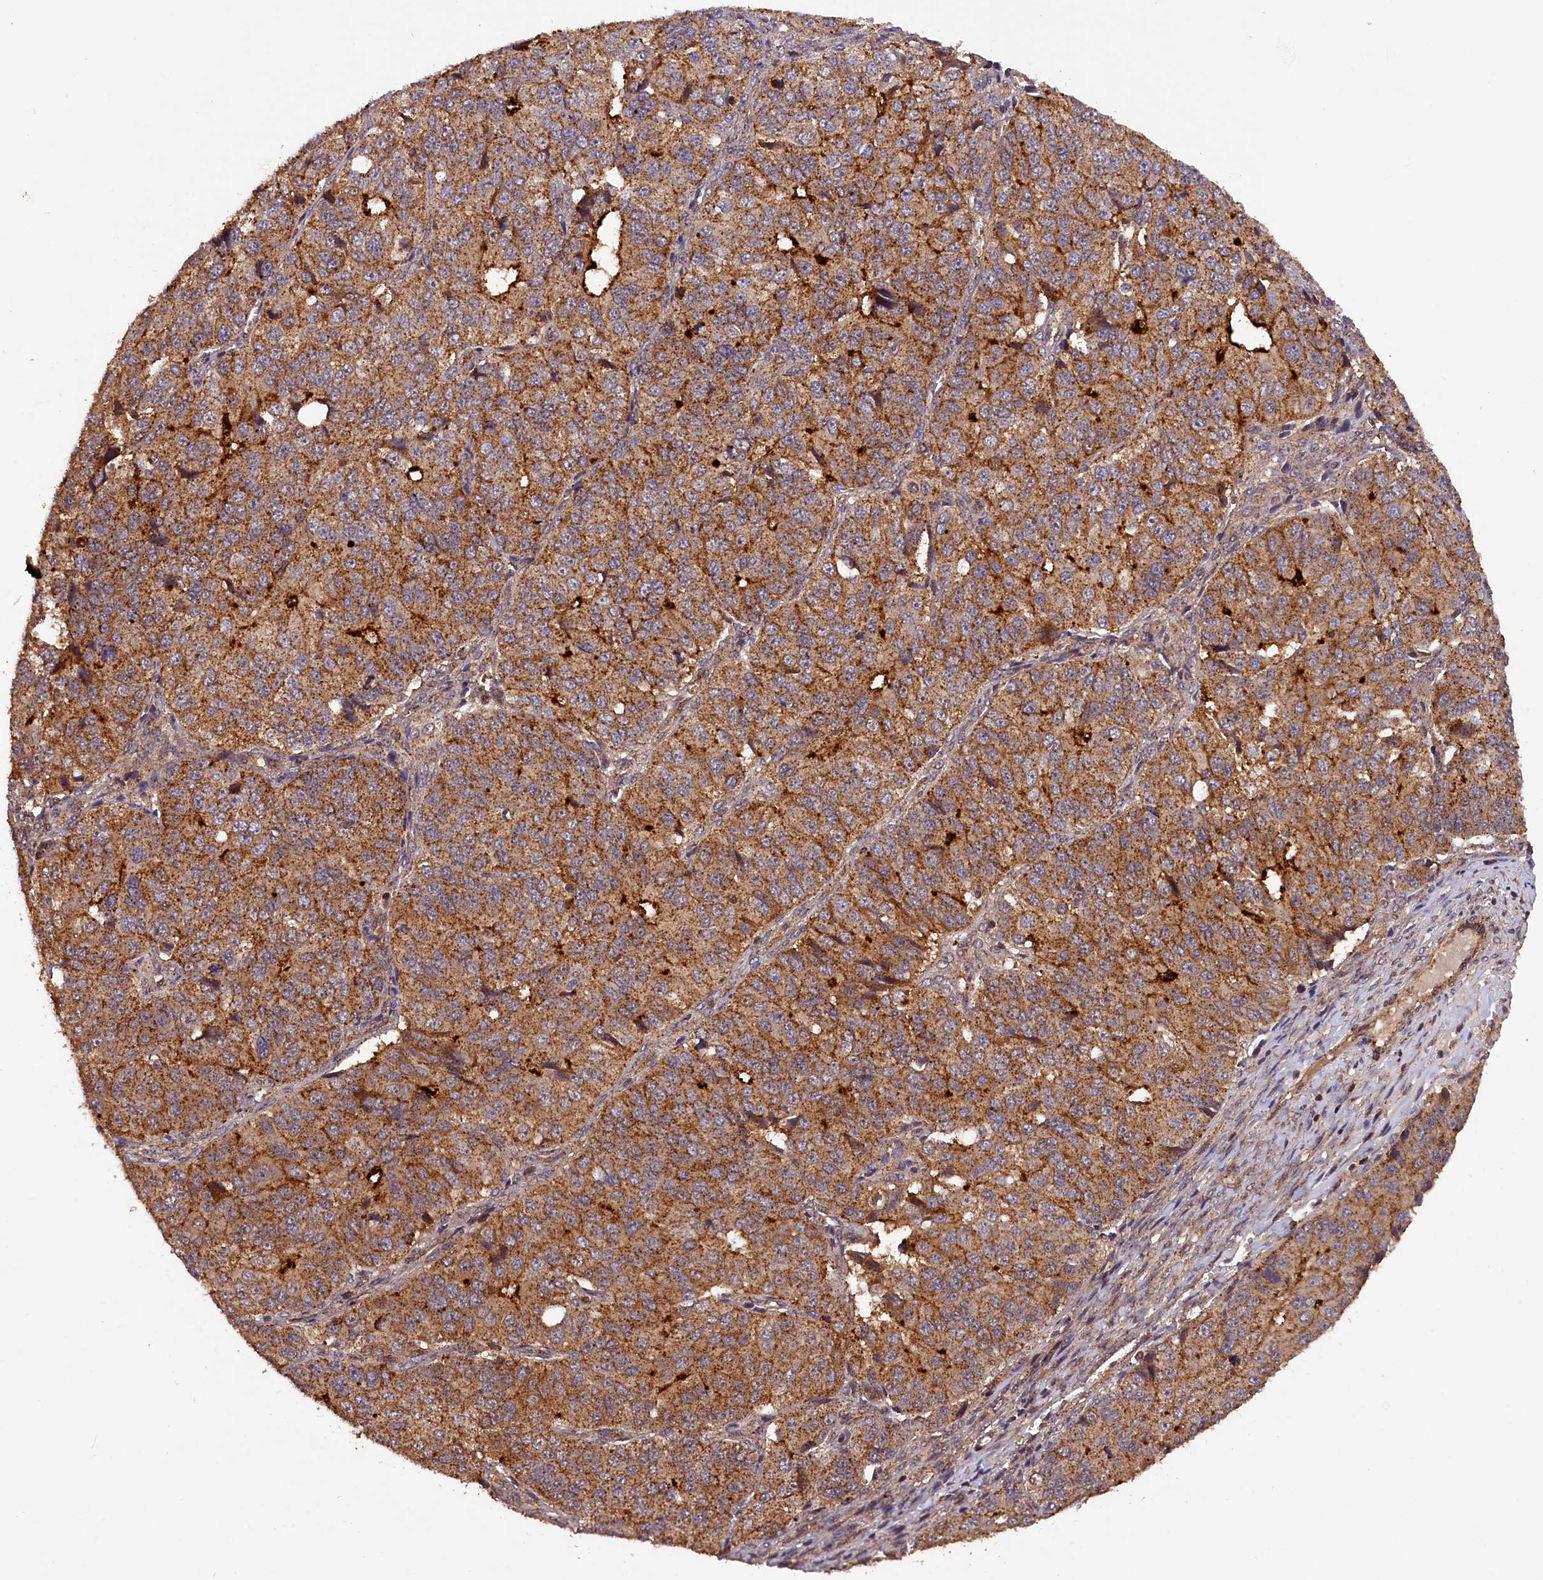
{"staining": {"intensity": "strong", "quantity": ">75%", "location": "cytoplasmic/membranous"}, "tissue": "ovarian cancer", "cell_type": "Tumor cells", "image_type": "cancer", "snomed": [{"axis": "morphology", "description": "Carcinoma, endometroid"}, {"axis": "topography", "description": "Ovary"}], "caption": "Human ovarian endometroid carcinoma stained with a protein marker demonstrates strong staining in tumor cells.", "gene": "IST1", "patient": {"sex": "female", "age": 51}}